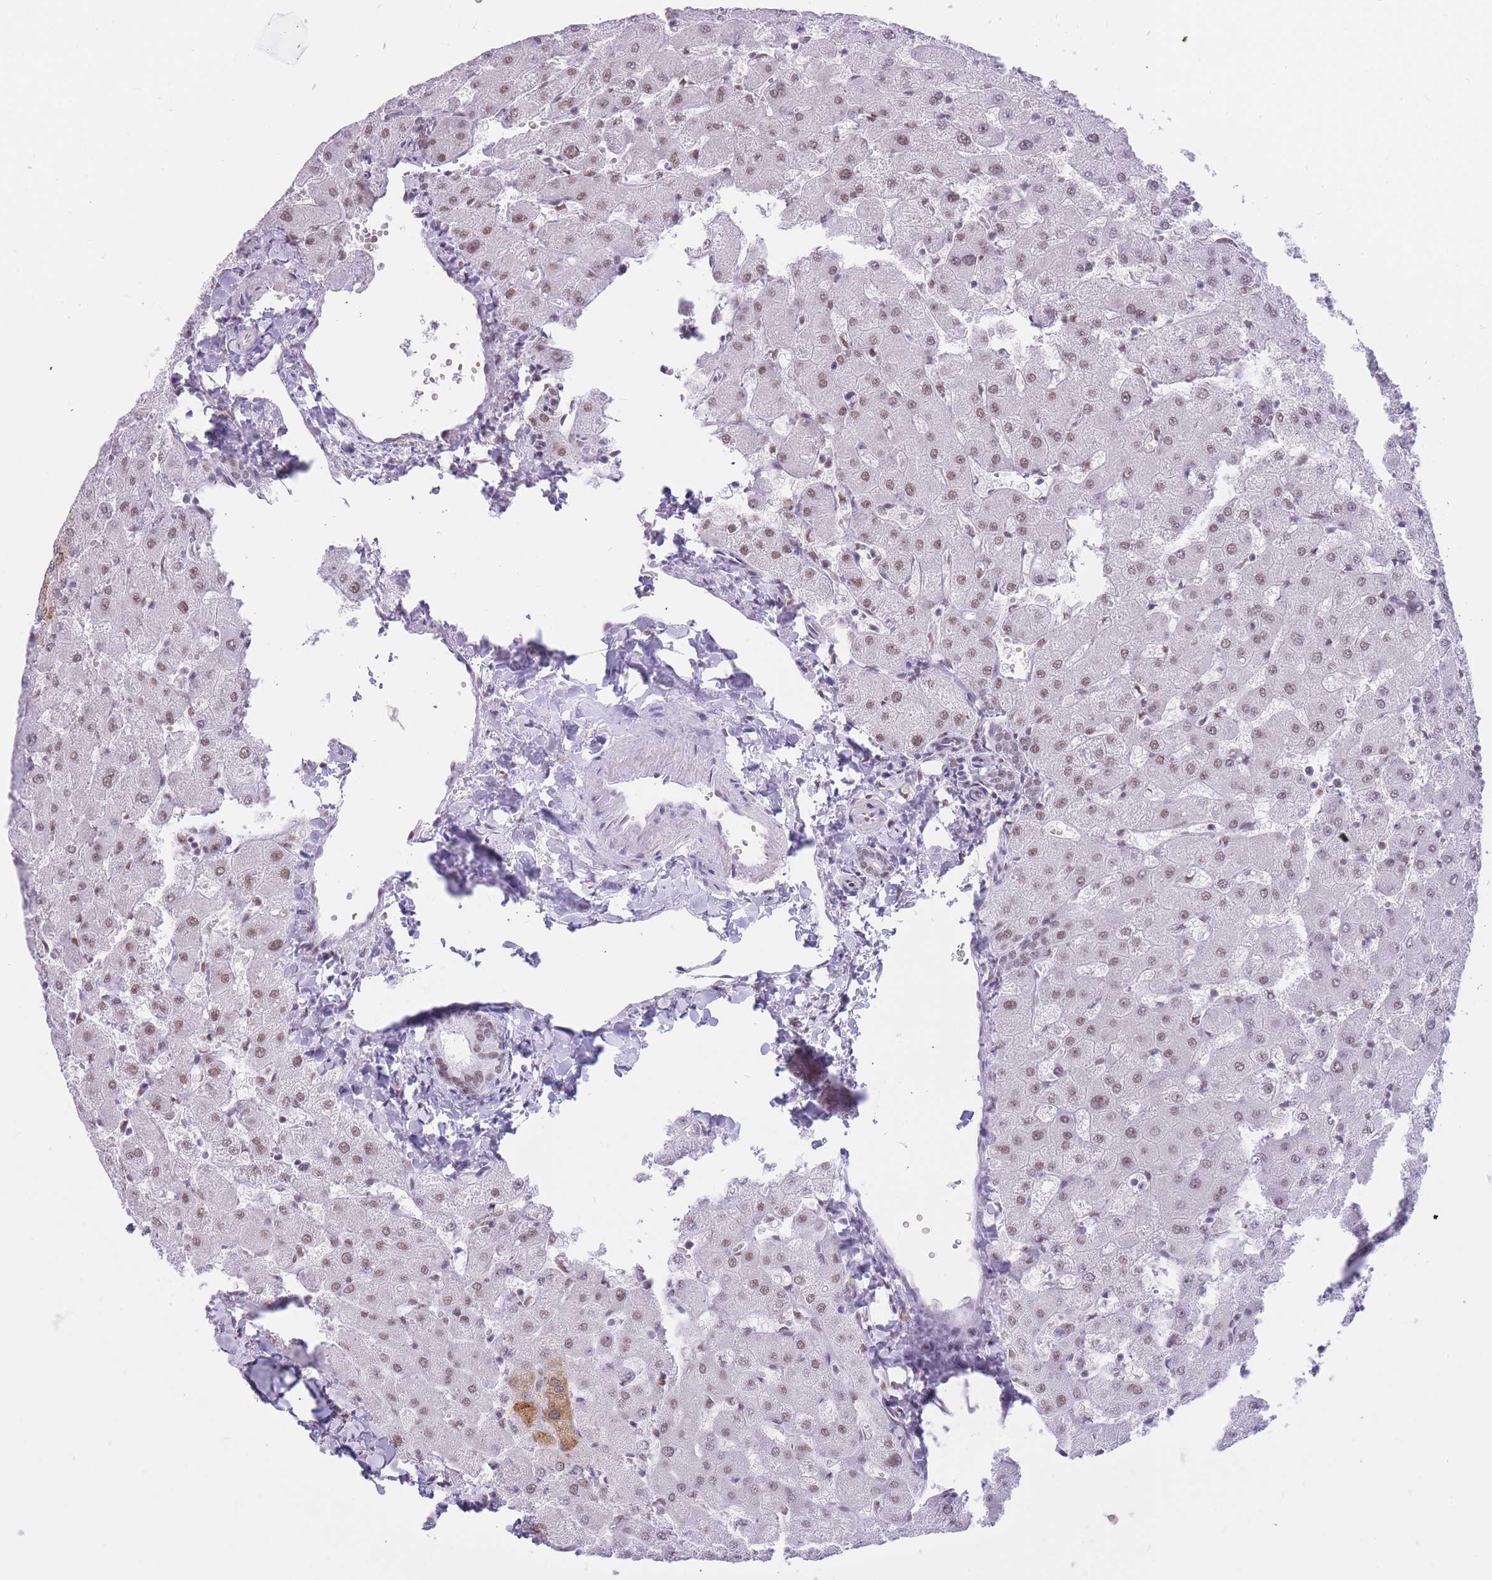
{"staining": {"intensity": "weak", "quantity": ">75%", "location": "nuclear"}, "tissue": "liver", "cell_type": "Cholangiocytes", "image_type": "normal", "snomed": [{"axis": "morphology", "description": "Normal tissue, NOS"}, {"axis": "topography", "description": "Liver"}], "caption": "Protein staining shows weak nuclear expression in about >75% of cholangiocytes in unremarkable liver. (DAB IHC with brightfield microscopy, high magnification).", "gene": "HNRNPUL1", "patient": {"sex": "female", "age": 63}}